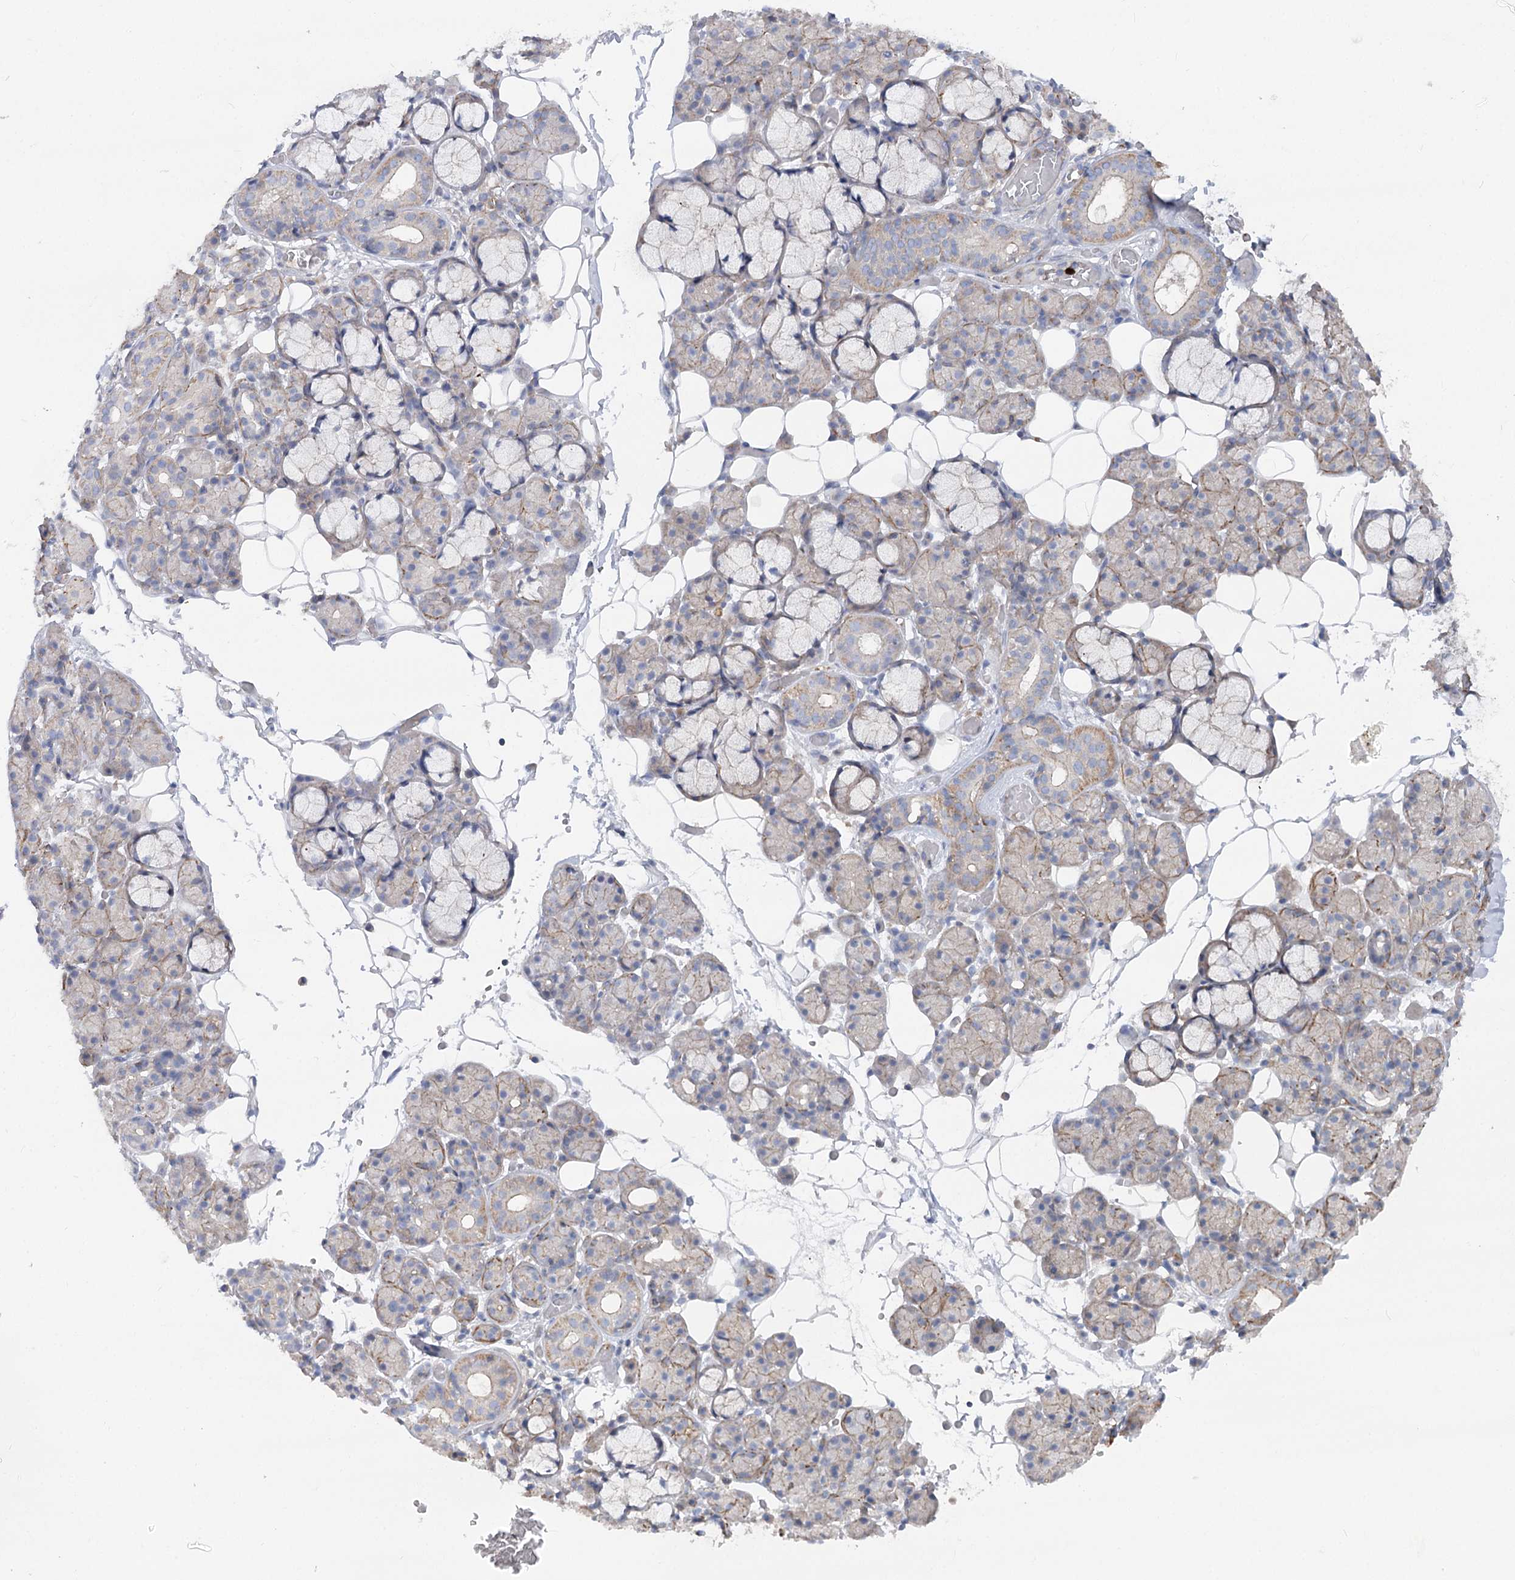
{"staining": {"intensity": "weak", "quantity": "<25%", "location": "cytoplasmic/membranous"}, "tissue": "salivary gland", "cell_type": "Glandular cells", "image_type": "normal", "snomed": [{"axis": "morphology", "description": "Normal tissue, NOS"}, {"axis": "topography", "description": "Salivary gland"}], "caption": "IHC photomicrograph of normal human salivary gland stained for a protein (brown), which shows no expression in glandular cells.", "gene": "LARP1B", "patient": {"sex": "male", "age": 63}}